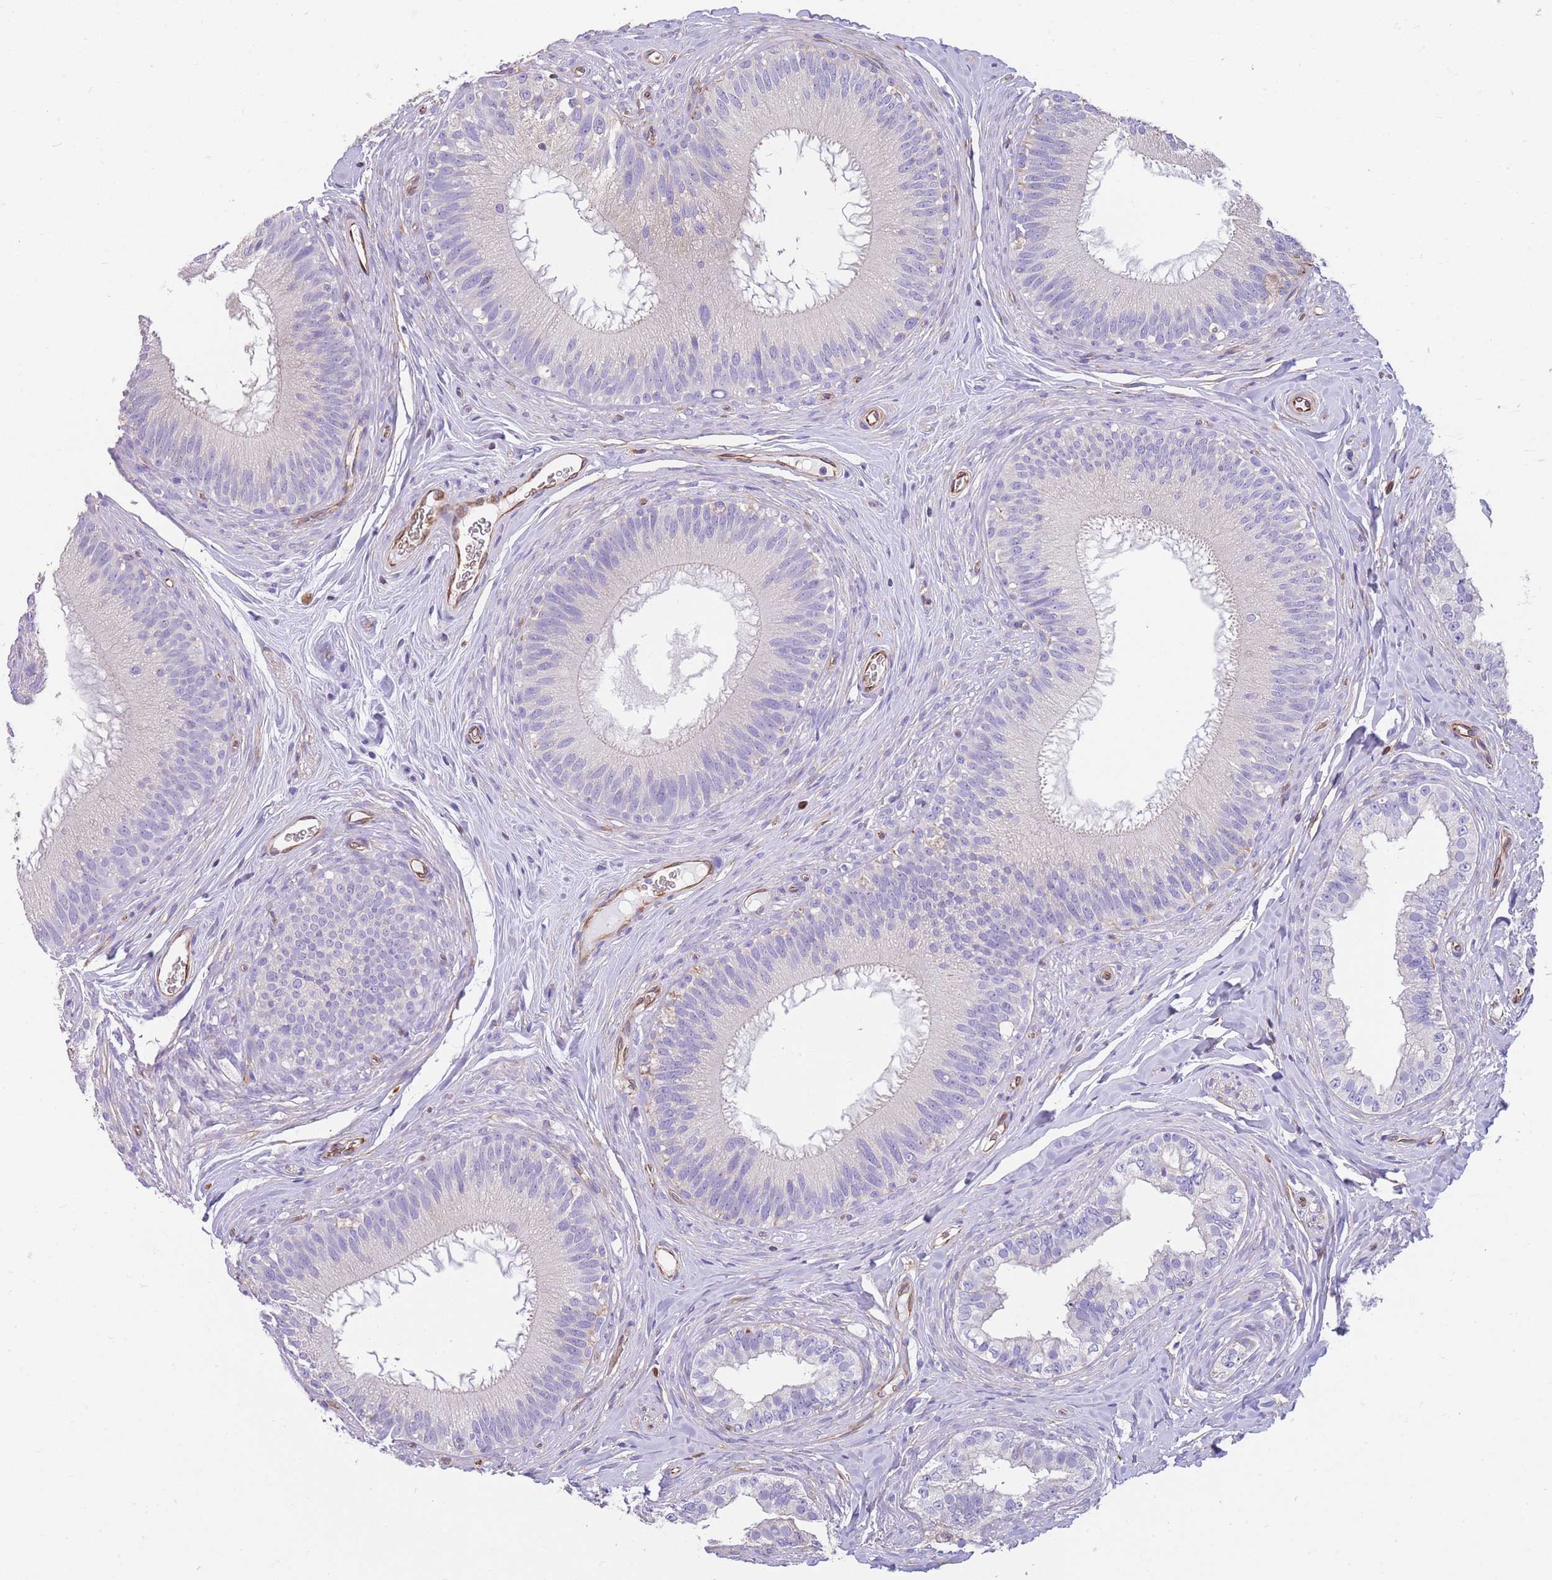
{"staining": {"intensity": "moderate", "quantity": "<25%", "location": "cytoplasmic/membranous"}, "tissue": "epididymis", "cell_type": "Glandular cells", "image_type": "normal", "snomed": [{"axis": "morphology", "description": "Normal tissue, NOS"}, {"axis": "topography", "description": "Epididymis"}], "caption": "DAB (3,3'-diaminobenzidine) immunohistochemical staining of normal human epididymis displays moderate cytoplasmic/membranous protein staining in approximately <25% of glandular cells. The staining was performed using DAB (3,3'-diaminobenzidine), with brown indicating positive protein expression. Nuclei are stained blue with hematoxylin.", "gene": "ANKRD53", "patient": {"sex": "male", "age": 38}}